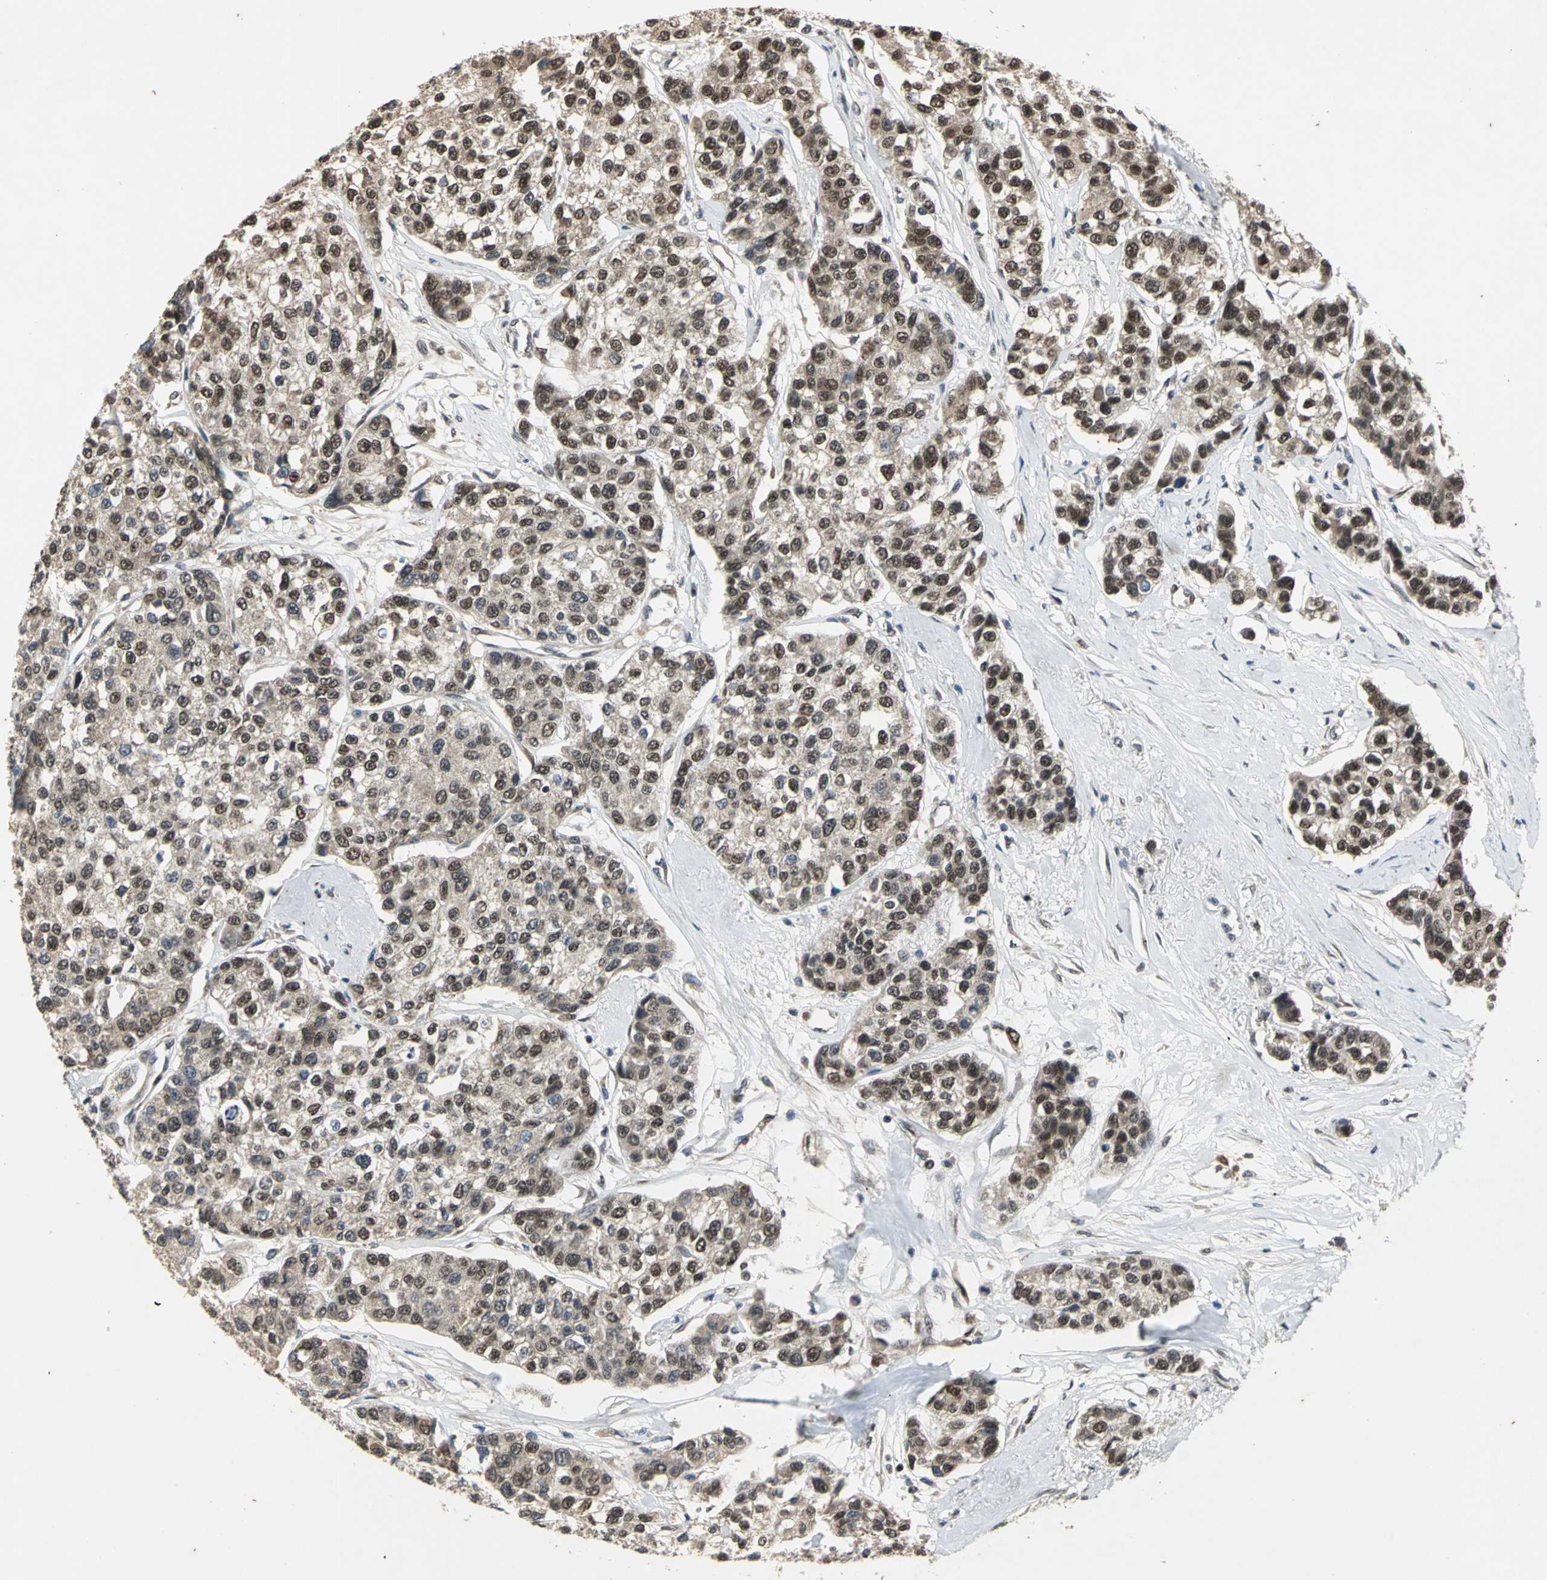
{"staining": {"intensity": "weak", "quantity": "<25%", "location": "nuclear"}, "tissue": "breast cancer", "cell_type": "Tumor cells", "image_type": "cancer", "snomed": [{"axis": "morphology", "description": "Duct carcinoma"}, {"axis": "topography", "description": "Breast"}], "caption": "There is no significant expression in tumor cells of breast intraductal carcinoma.", "gene": "NOTCH3", "patient": {"sex": "female", "age": 51}}